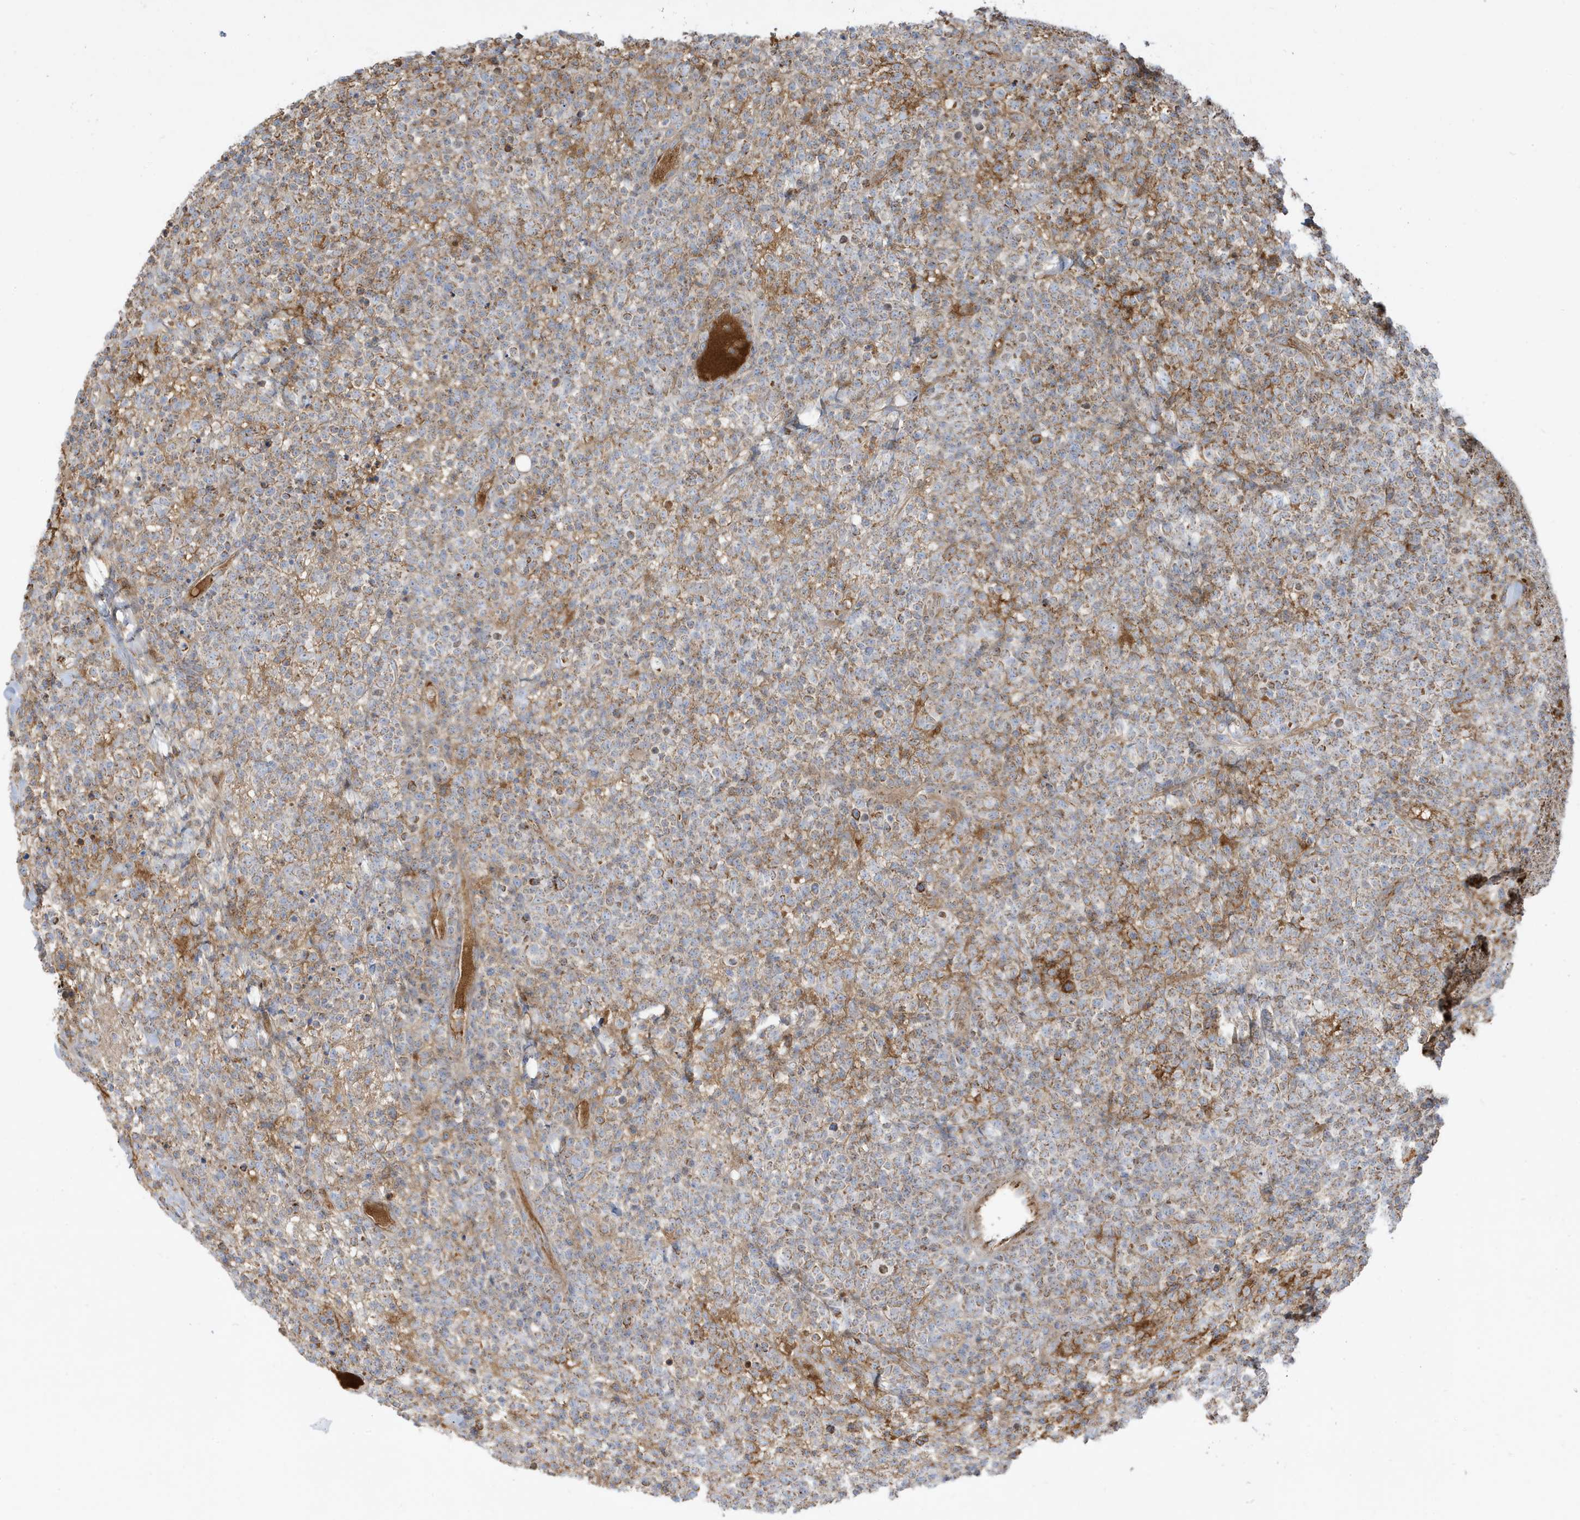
{"staining": {"intensity": "weak", "quantity": "25%-75%", "location": "cytoplasmic/membranous"}, "tissue": "lymphoma", "cell_type": "Tumor cells", "image_type": "cancer", "snomed": [{"axis": "morphology", "description": "Malignant lymphoma, non-Hodgkin's type, High grade"}, {"axis": "topography", "description": "Colon"}], "caption": "High-grade malignant lymphoma, non-Hodgkin's type stained for a protein (brown) displays weak cytoplasmic/membranous positive expression in about 25%-75% of tumor cells.", "gene": "IFT57", "patient": {"sex": "female", "age": 53}}